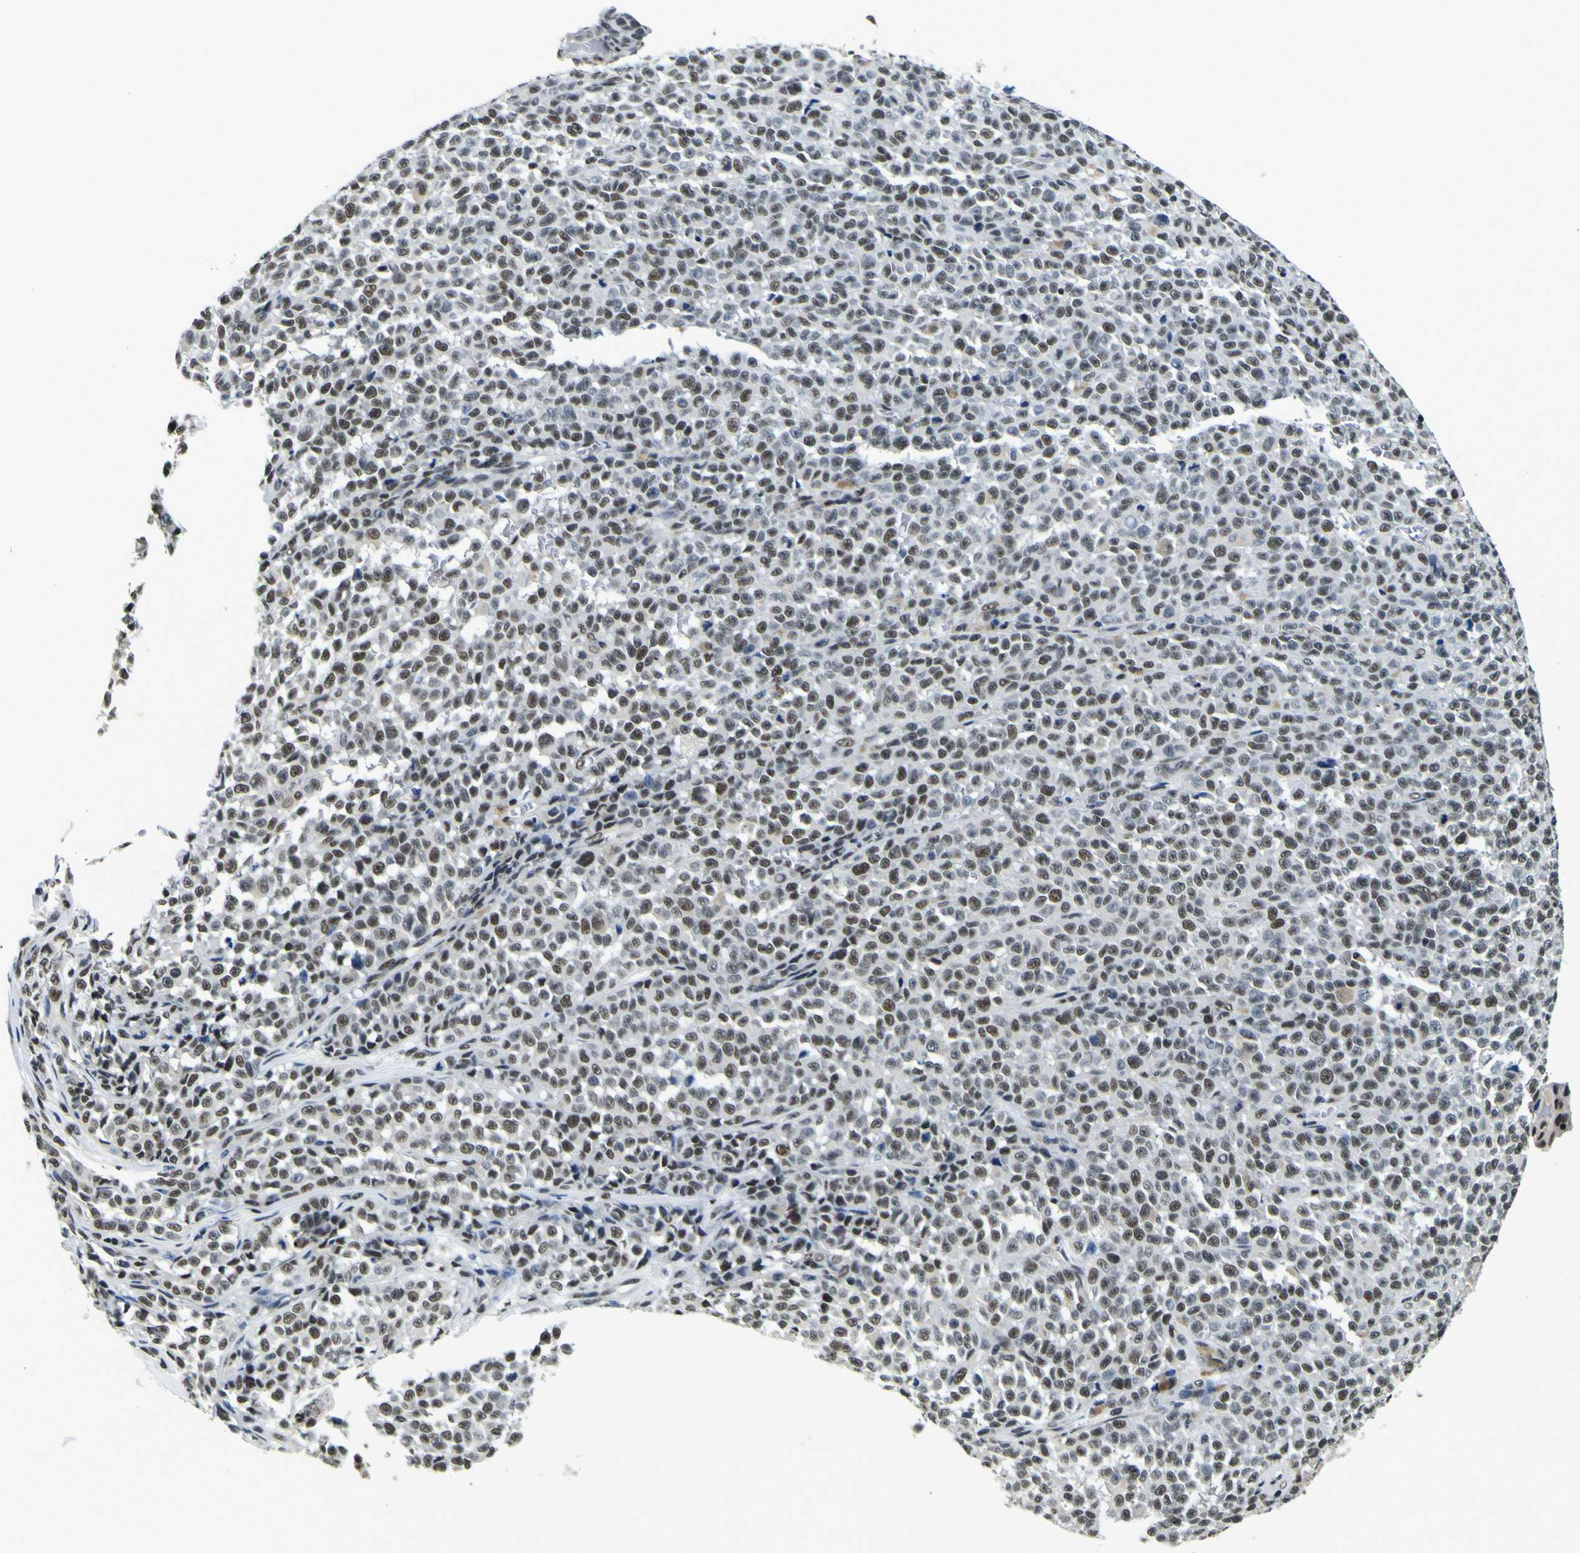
{"staining": {"intensity": "moderate", "quantity": ">75%", "location": "nuclear"}, "tissue": "melanoma", "cell_type": "Tumor cells", "image_type": "cancer", "snomed": [{"axis": "morphology", "description": "Malignant melanoma, NOS"}, {"axis": "topography", "description": "Skin"}], "caption": "A brown stain highlights moderate nuclear positivity of a protein in human malignant melanoma tumor cells. The staining was performed using DAB to visualize the protein expression in brown, while the nuclei were stained in blue with hematoxylin (Magnification: 20x).", "gene": "SP1", "patient": {"sex": "female", "age": 82}}